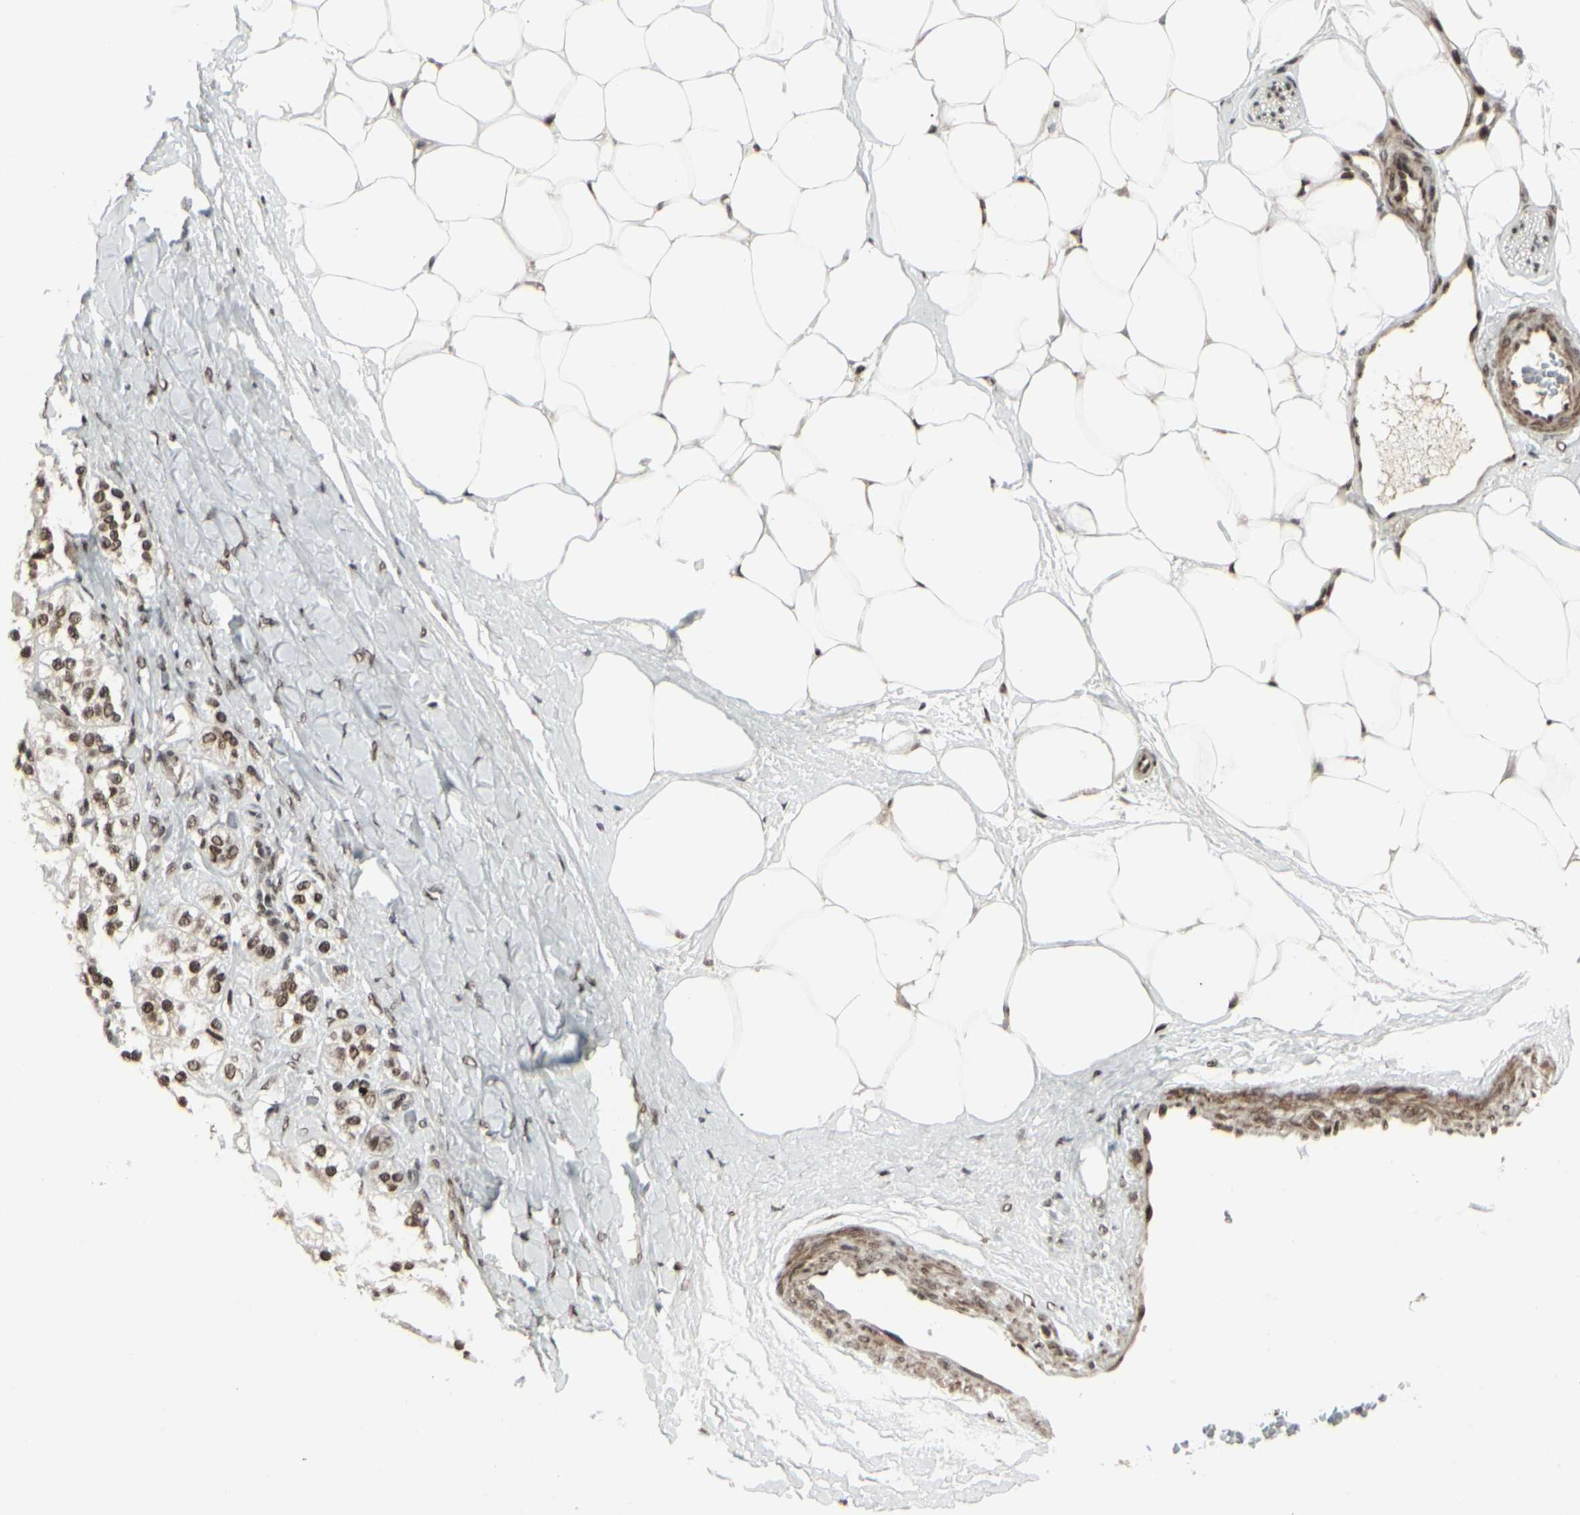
{"staining": {"intensity": "strong", "quantity": ">75%", "location": "nuclear"}, "tissue": "adrenal gland", "cell_type": "Glandular cells", "image_type": "normal", "snomed": [{"axis": "morphology", "description": "Normal tissue, NOS"}, {"axis": "topography", "description": "Adrenal gland"}], "caption": "Protein staining reveals strong nuclear expression in about >75% of glandular cells in unremarkable adrenal gland.", "gene": "HMG20A", "patient": {"sex": "male", "age": 57}}